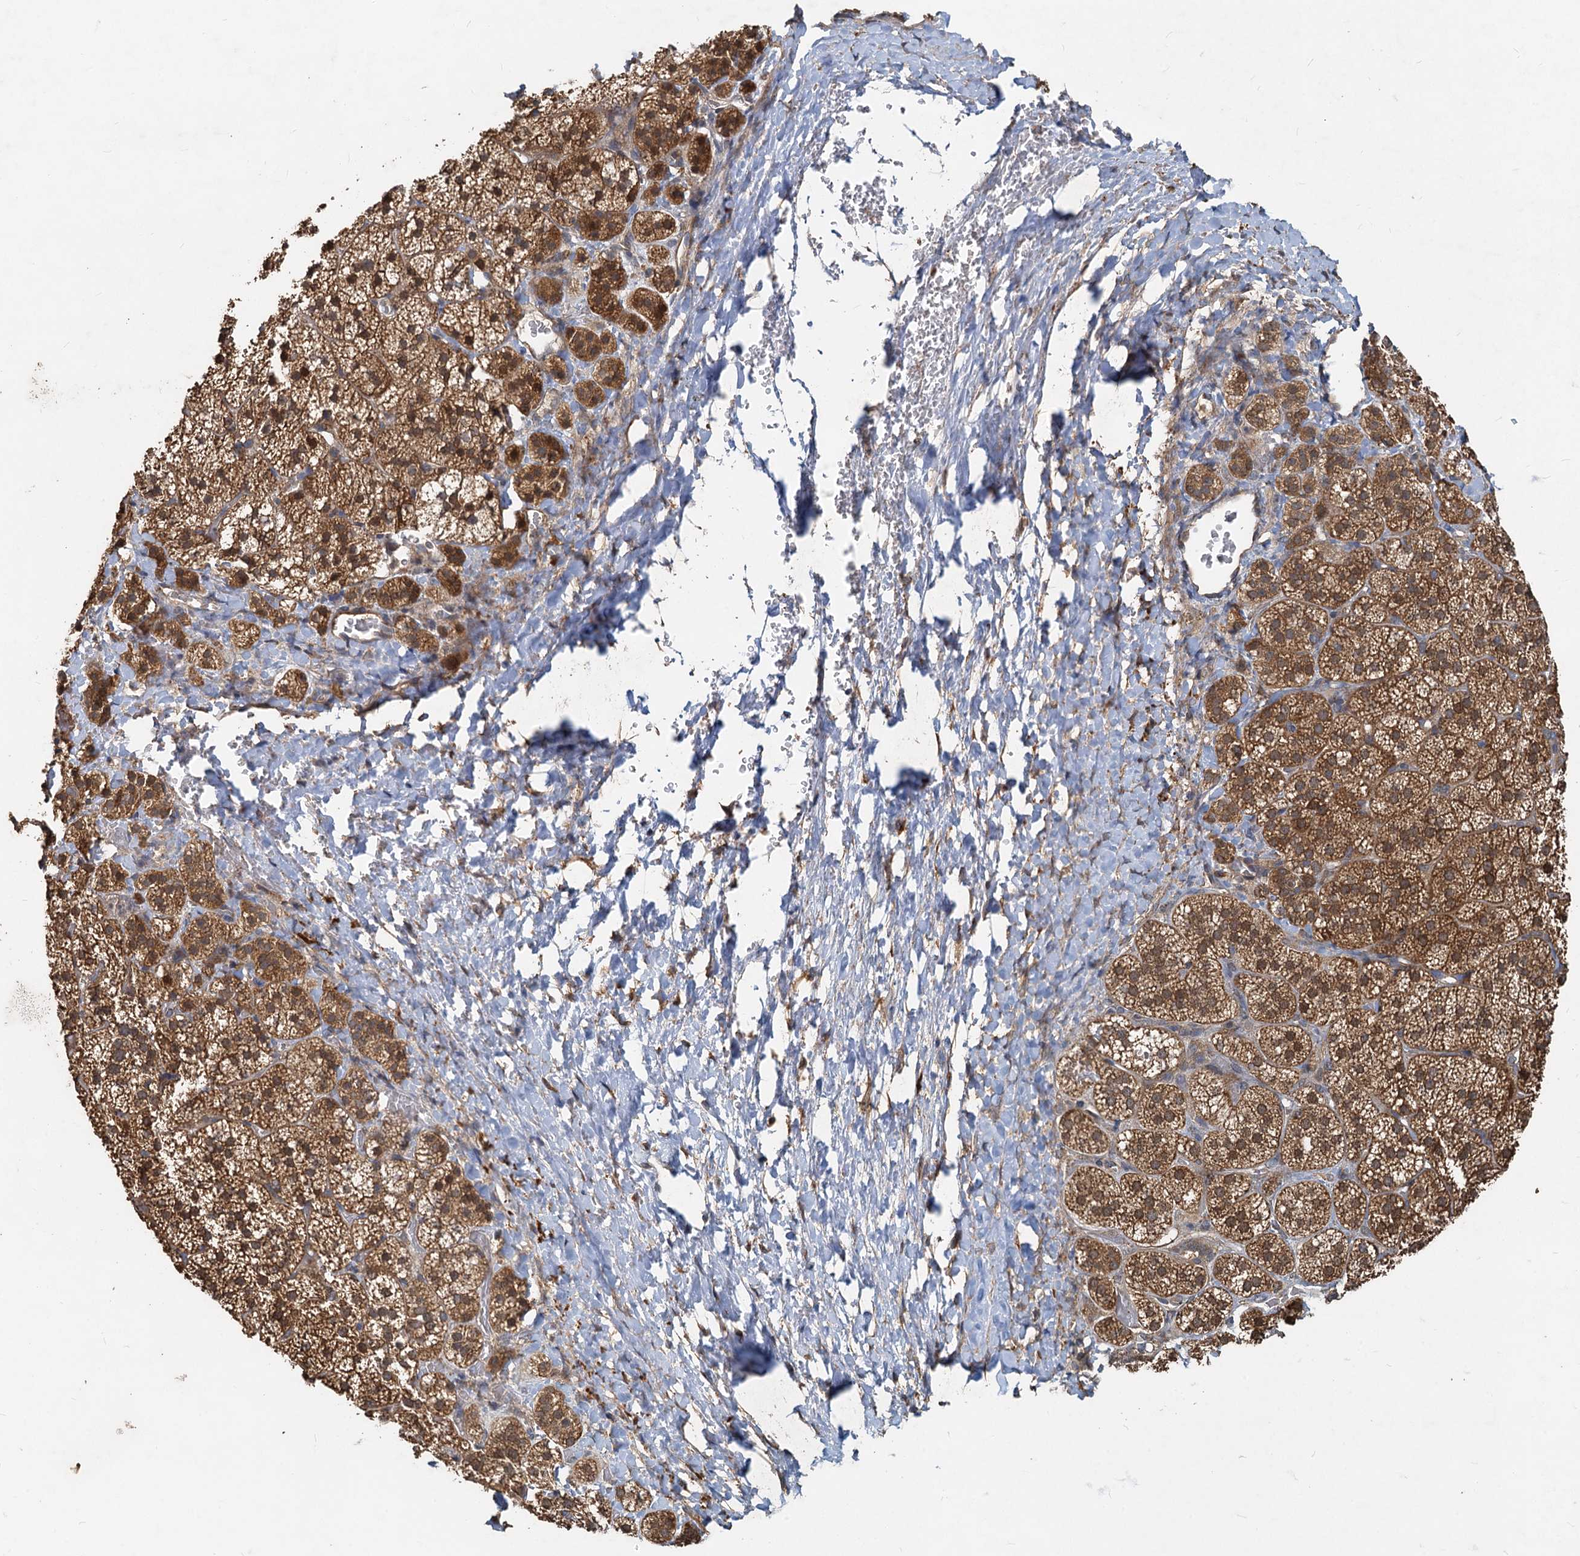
{"staining": {"intensity": "moderate", "quantity": ">75%", "location": "cytoplasmic/membranous"}, "tissue": "adrenal gland", "cell_type": "Glandular cells", "image_type": "normal", "snomed": [{"axis": "morphology", "description": "Normal tissue, NOS"}, {"axis": "topography", "description": "Adrenal gland"}], "caption": "Immunohistochemistry (IHC) (DAB) staining of unremarkable adrenal gland shows moderate cytoplasmic/membranous protein staining in about >75% of glandular cells. The staining was performed using DAB, with brown indicating positive protein expression. Nuclei are stained blue with hematoxylin.", "gene": "HYI", "patient": {"sex": "female", "age": 44}}